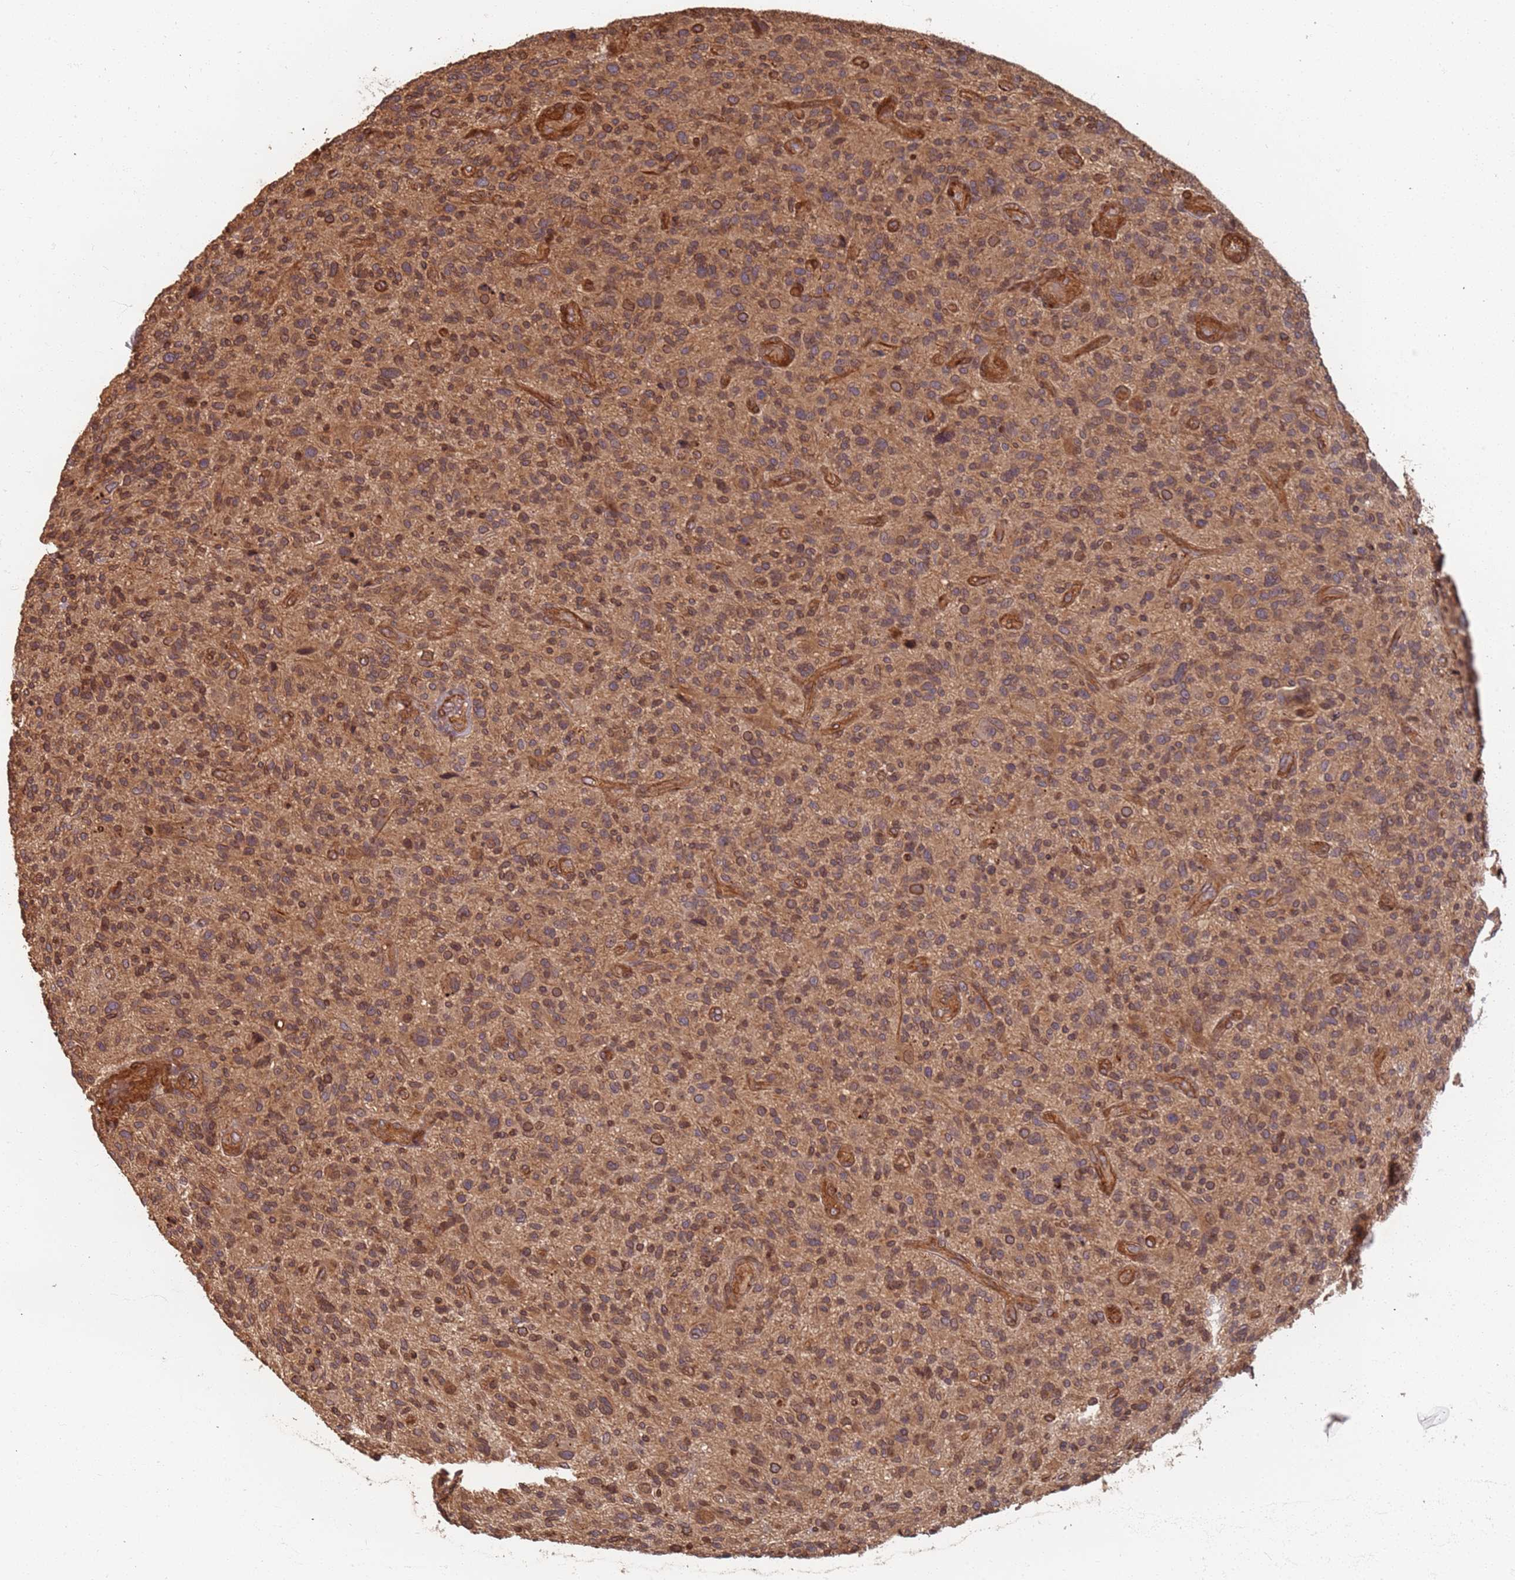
{"staining": {"intensity": "weak", "quantity": "<25%", "location": "cytoplasmic/membranous"}, "tissue": "glioma", "cell_type": "Tumor cells", "image_type": "cancer", "snomed": [{"axis": "morphology", "description": "Glioma, malignant, High grade"}, {"axis": "topography", "description": "Brain"}], "caption": "Tumor cells show no significant staining in high-grade glioma (malignant).", "gene": "SDCCAG8", "patient": {"sex": "male", "age": 47}}